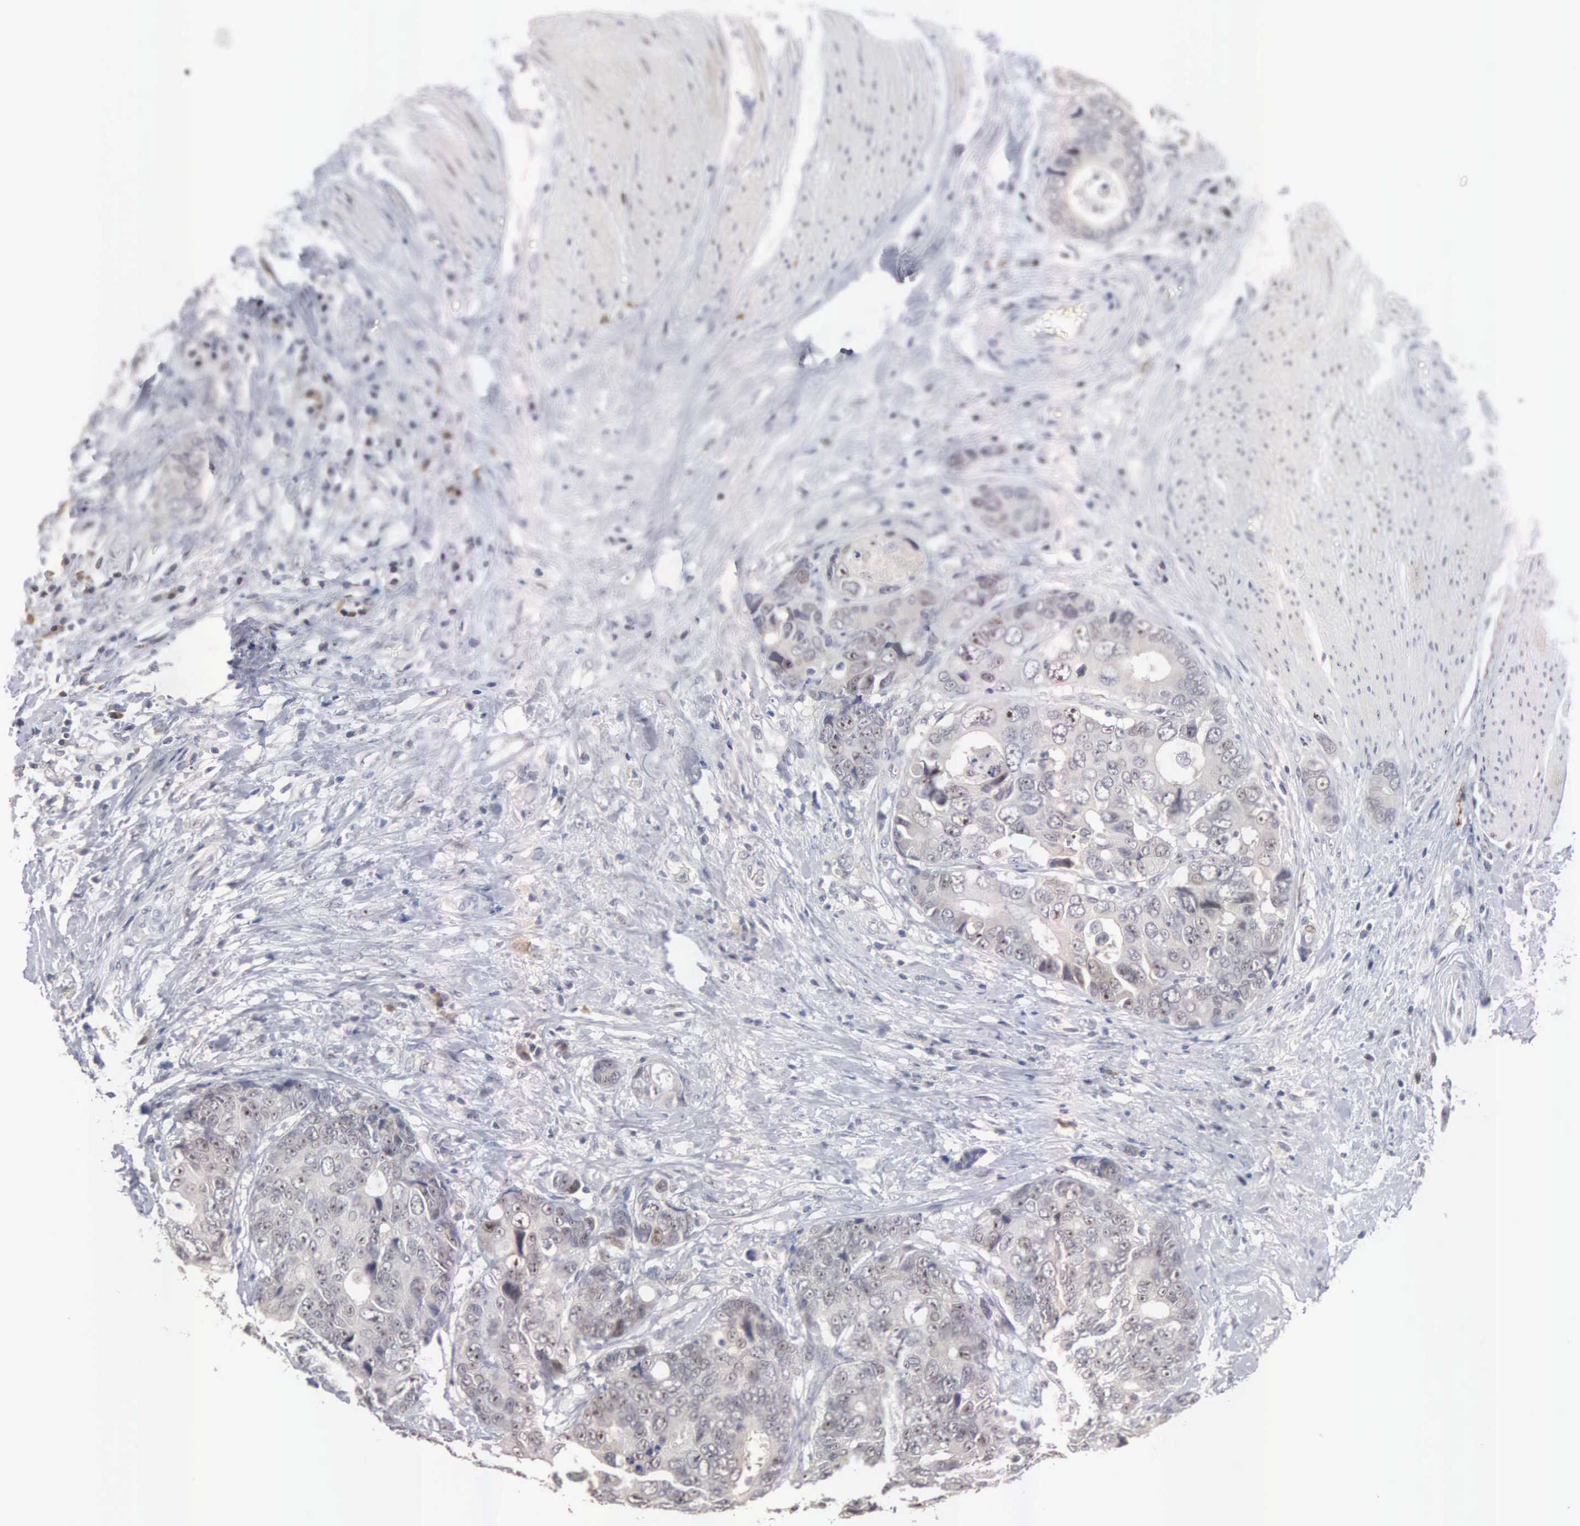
{"staining": {"intensity": "negative", "quantity": "none", "location": "none"}, "tissue": "colorectal cancer", "cell_type": "Tumor cells", "image_type": "cancer", "snomed": [{"axis": "morphology", "description": "Adenocarcinoma, NOS"}, {"axis": "topography", "description": "Rectum"}], "caption": "This is a histopathology image of immunohistochemistry (IHC) staining of colorectal adenocarcinoma, which shows no positivity in tumor cells. (Brightfield microscopy of DAB immunohistochemistry (IHC) at high magnification).", "gene": "ACOT4", "patient": {"sex": "female", "age": 67}}